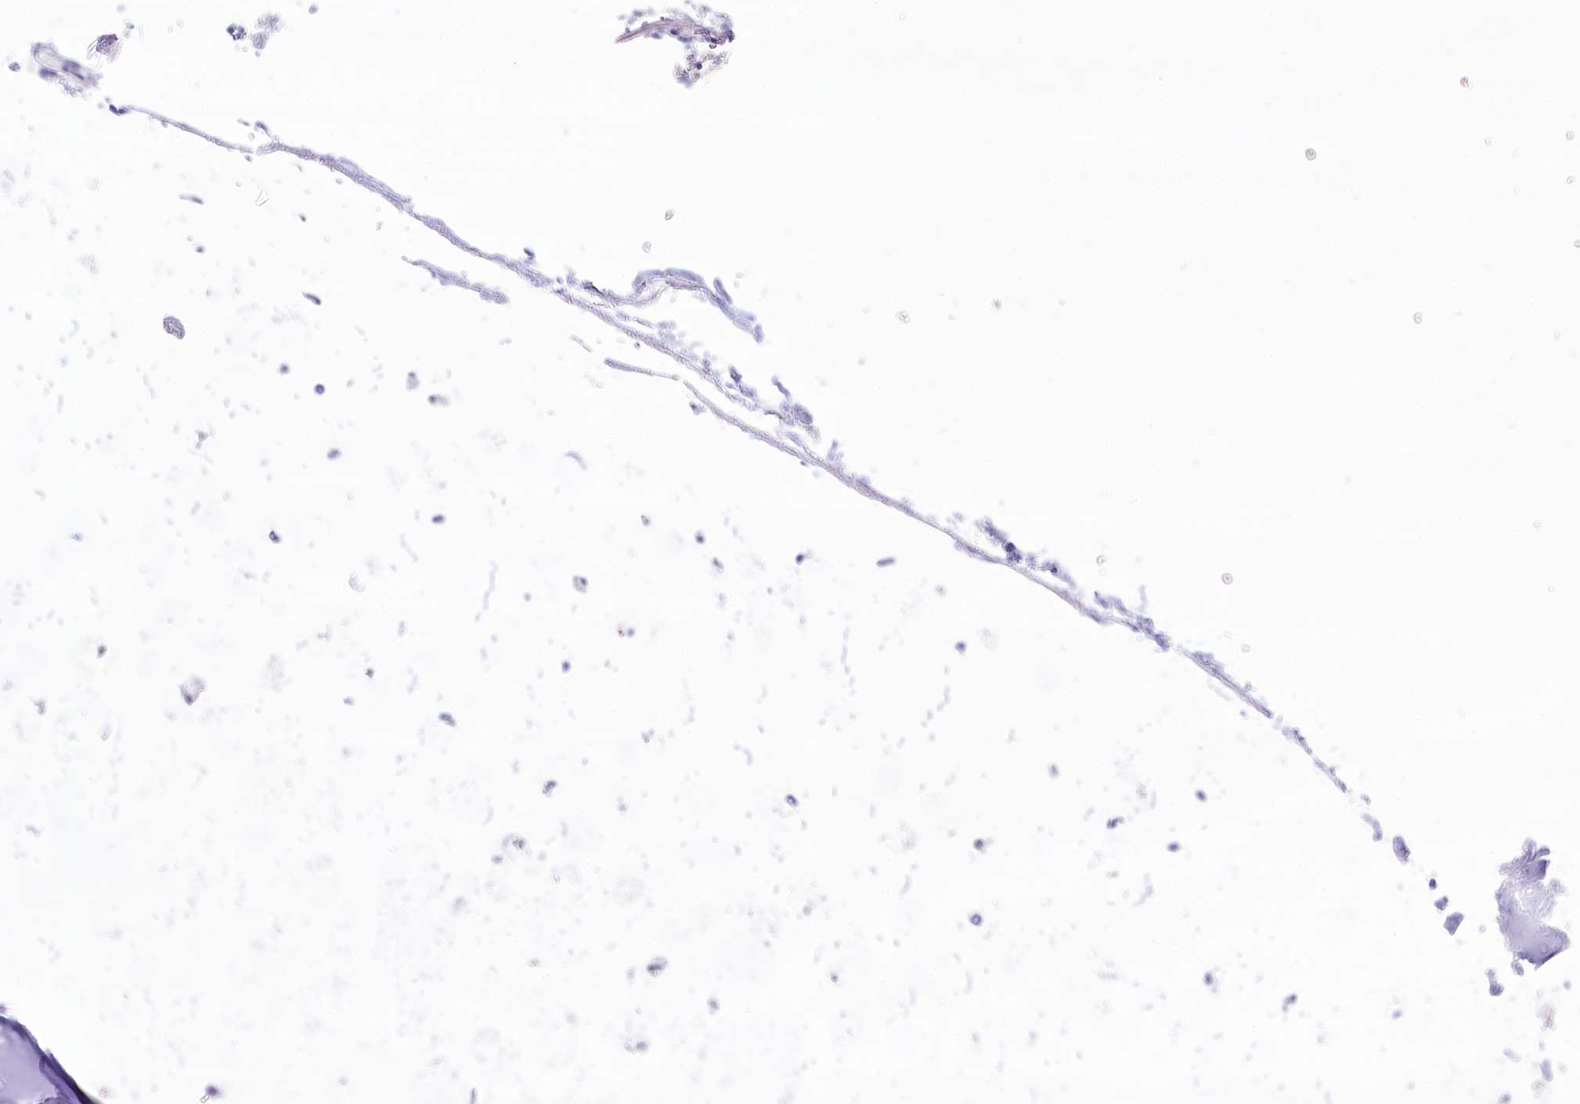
{"staining": {"intensity": "negative", "quantity": "none", "location": "none"}, "tissue": "adipose tissue", "cell_type": "Adipocytes", "image_type": "normal", "snomed": [{"axis": "morphology", "description": "Normal tissue, NOS"}, {"axis": "topography", "description": "Lymph node"}, {"axis": "topography", "description": "Bronchus"}], "caption": "DAB (3,3'-diaminobenzidine) immunohistochemical staining of unremarkable human adipose tissue demonstrates no significant expression in adipocytes.", "gene": "PBLD", "patient": {"sex": "male", "age": 63}}